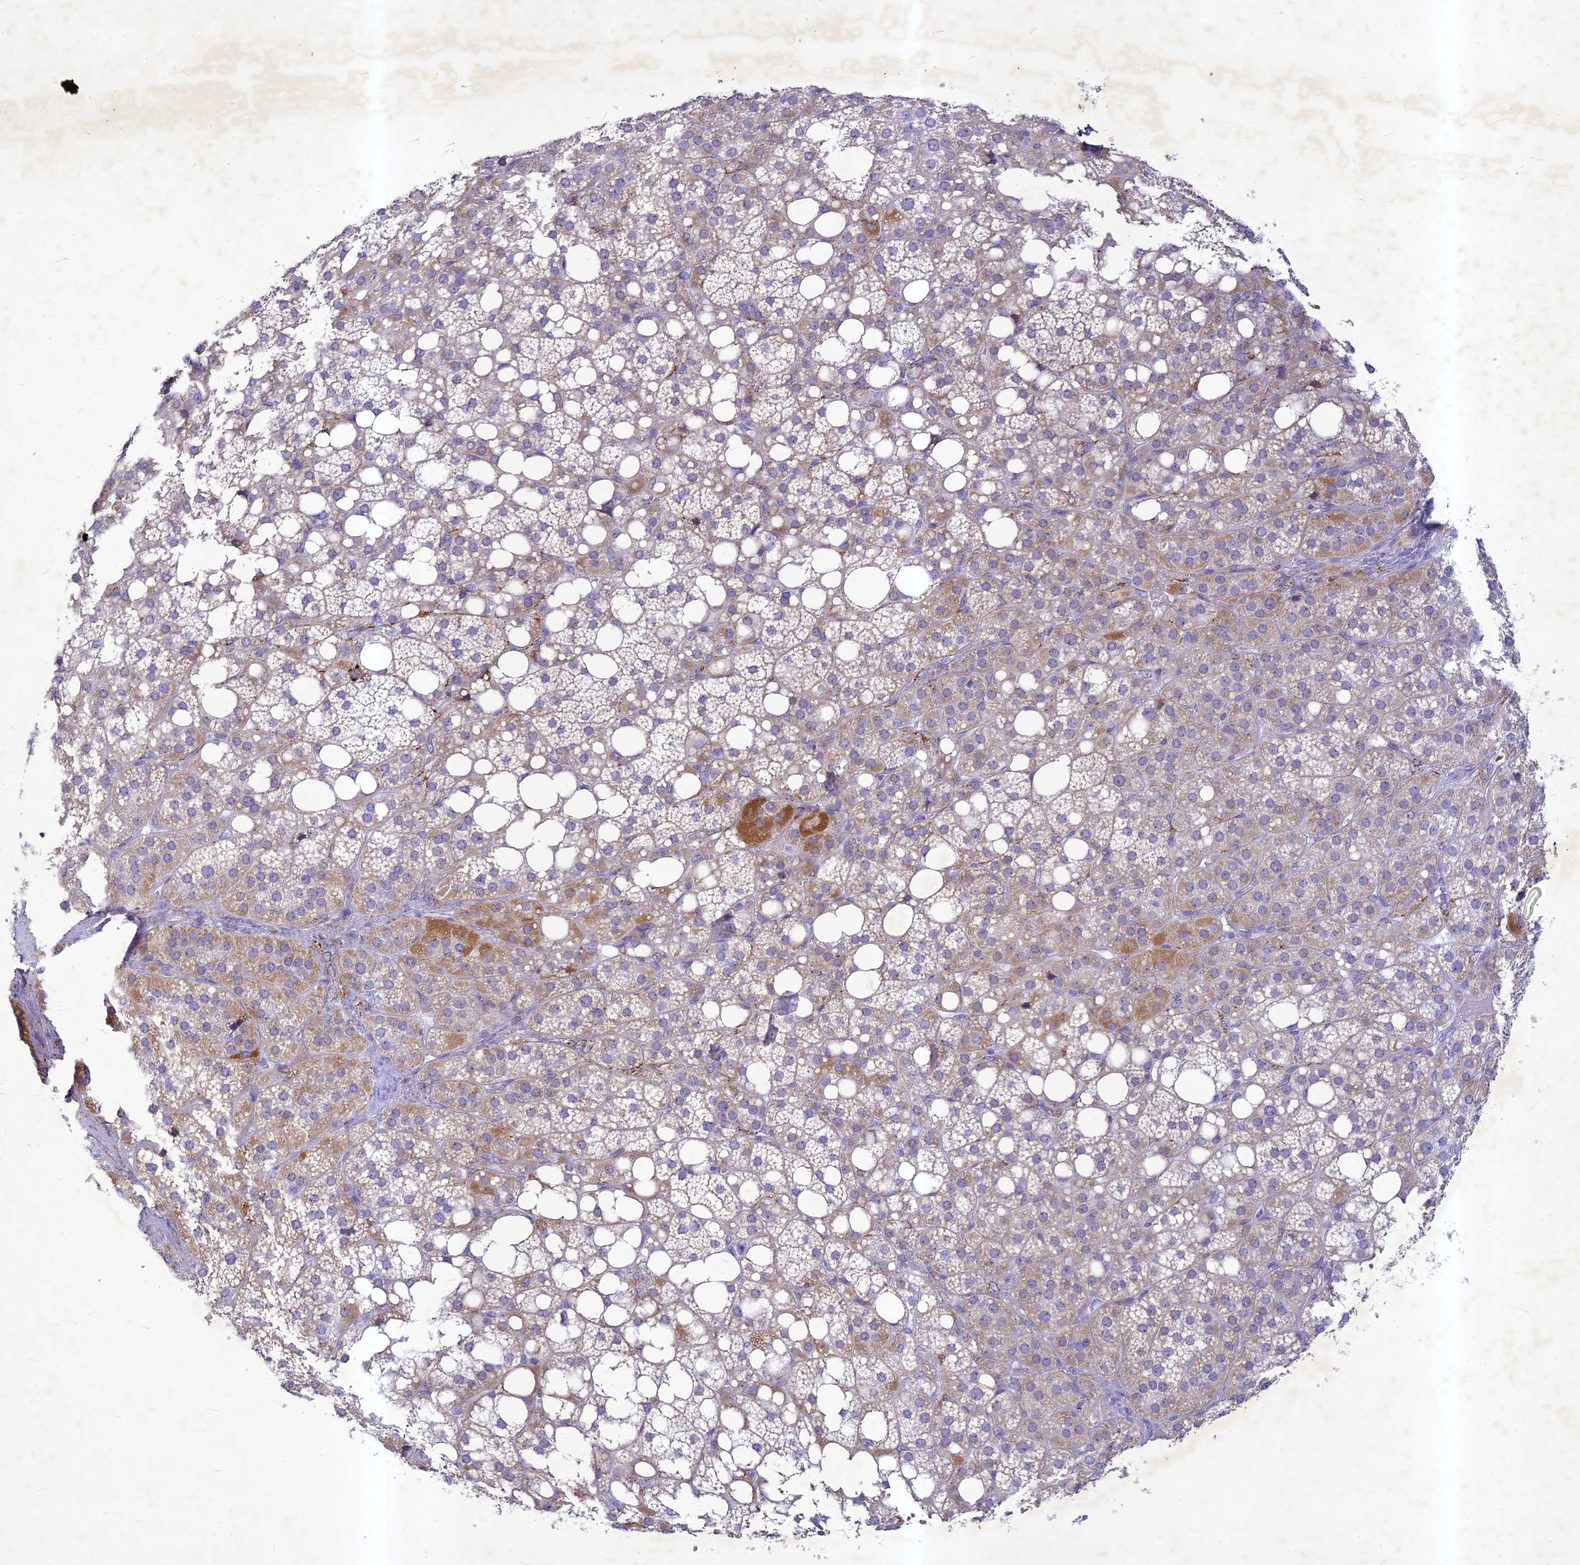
{"staining": {"intensity": "moderate", "quantity": "25%-75%", "location": "cytoplasmic/membranous"}, "tissue": "adrenal gland", "cell_type": "Glandular cells", "image_type": "normal", "snomed": [{"axis": "morphology", "description": "Normal tissue, NOS"}, {"axis": "topography", "description": "Adrenal gland"}], "caption": "Immunohistochemical staining of unremarkable human adrenal gland shows medium levels of moderate cytoplasmic/membranous staining in about 25%-75% of glandular cells.", "gene": "HIGD1A", "patient": {"sex": "female", "age": 59}}